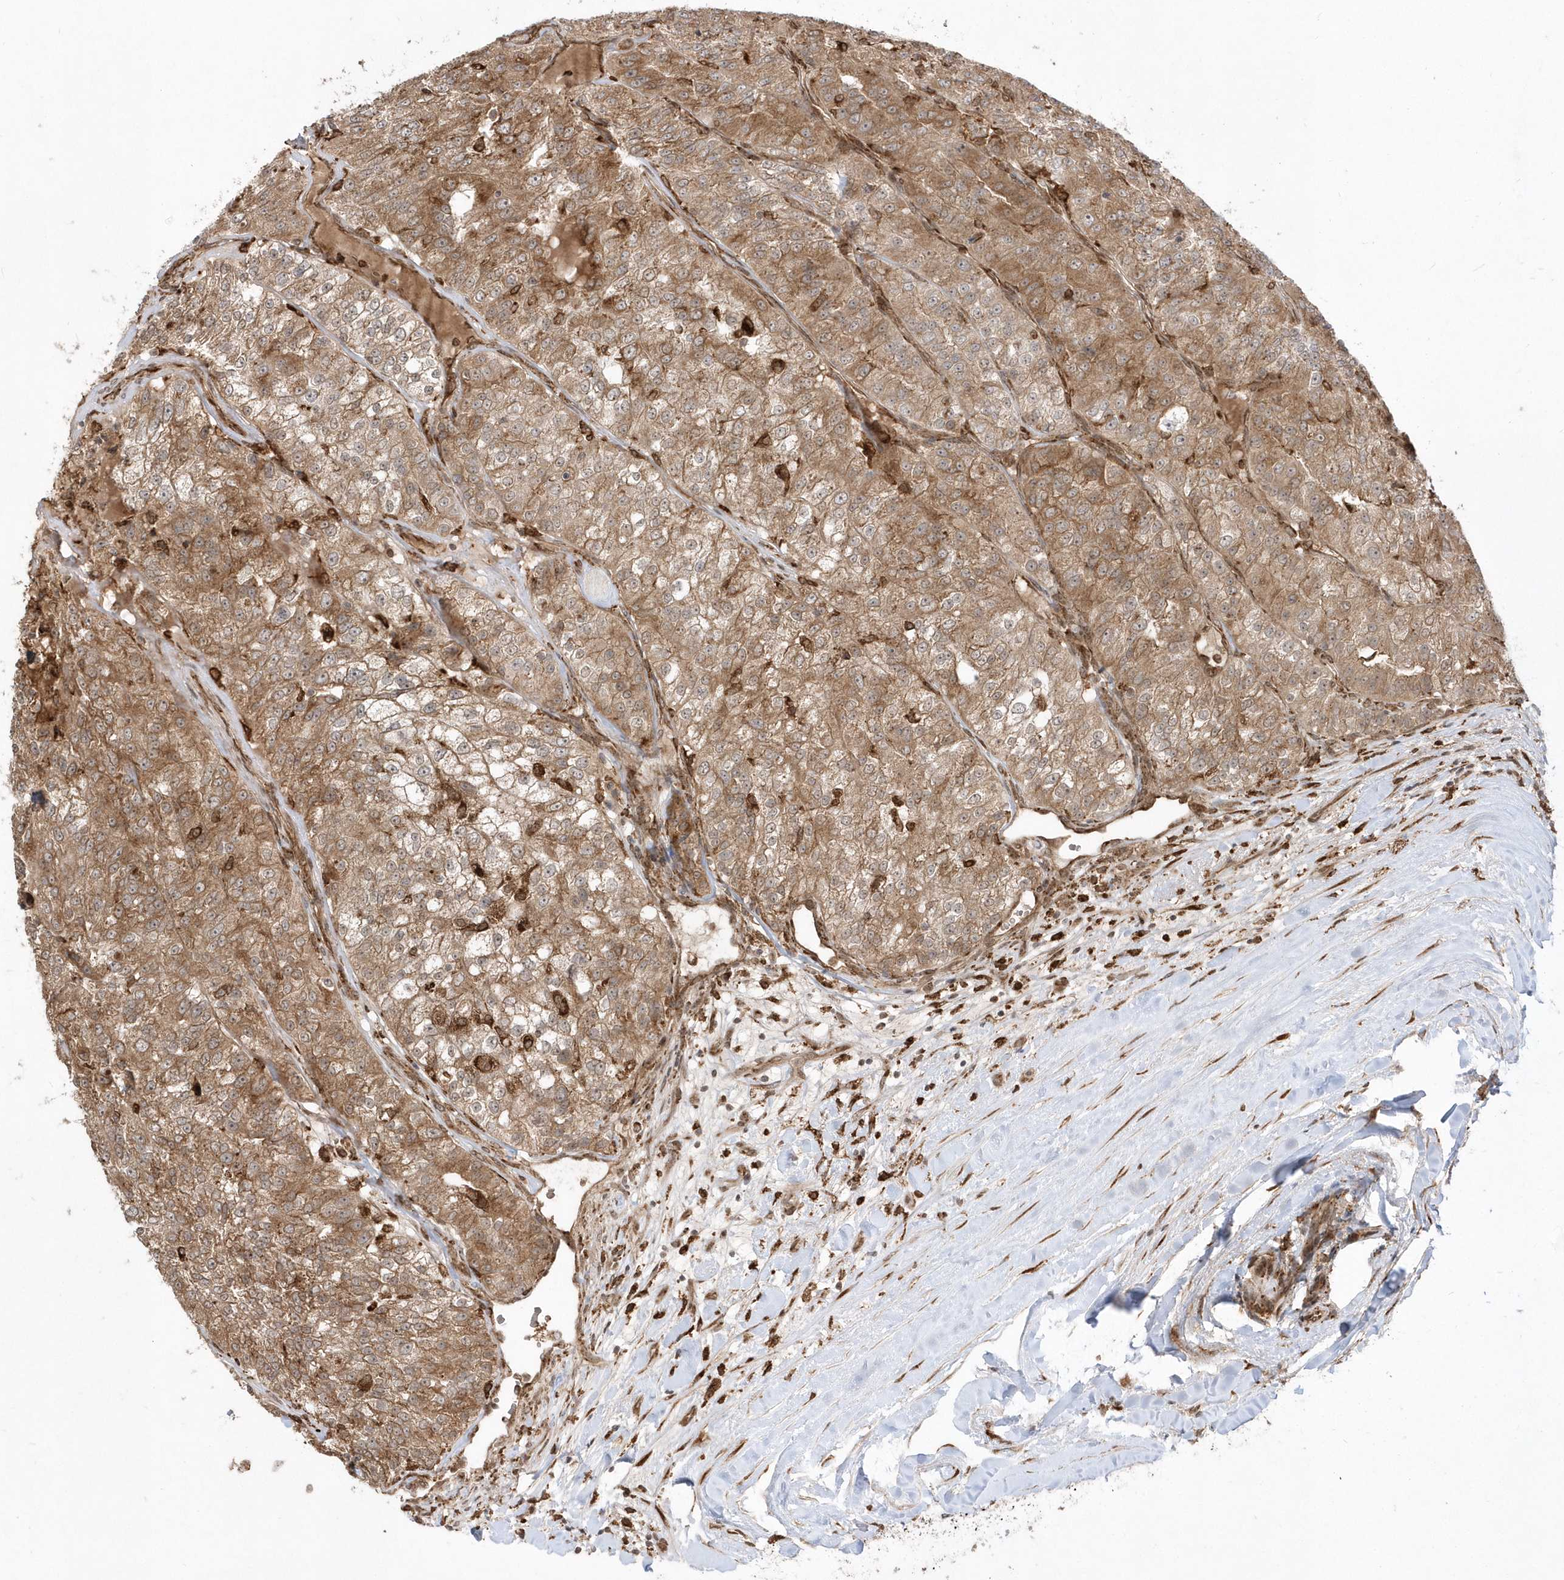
{"staining": {"intensity": "moderate", "quantity": ">75%", "location": "cytoplasmic/membranous"}, "tissue": "renal cancer", "cell_type": "Tumor cells", "image_type": "cancer", "snomed": [{"axis": "morphology", "description": "Adenocarcinoma, NOS"}, {"axis": "topography", "description": "Kidney"}], "caption": "Protein positivity by immunohistochemistry (IHC) exhibits moderate cytoplasmic/membranous staining in about >75% of tumor cells in renal cancer (adenocarcinoma).", "gene": "EPC2", "patient": {"sex": "female", "age": 63}}